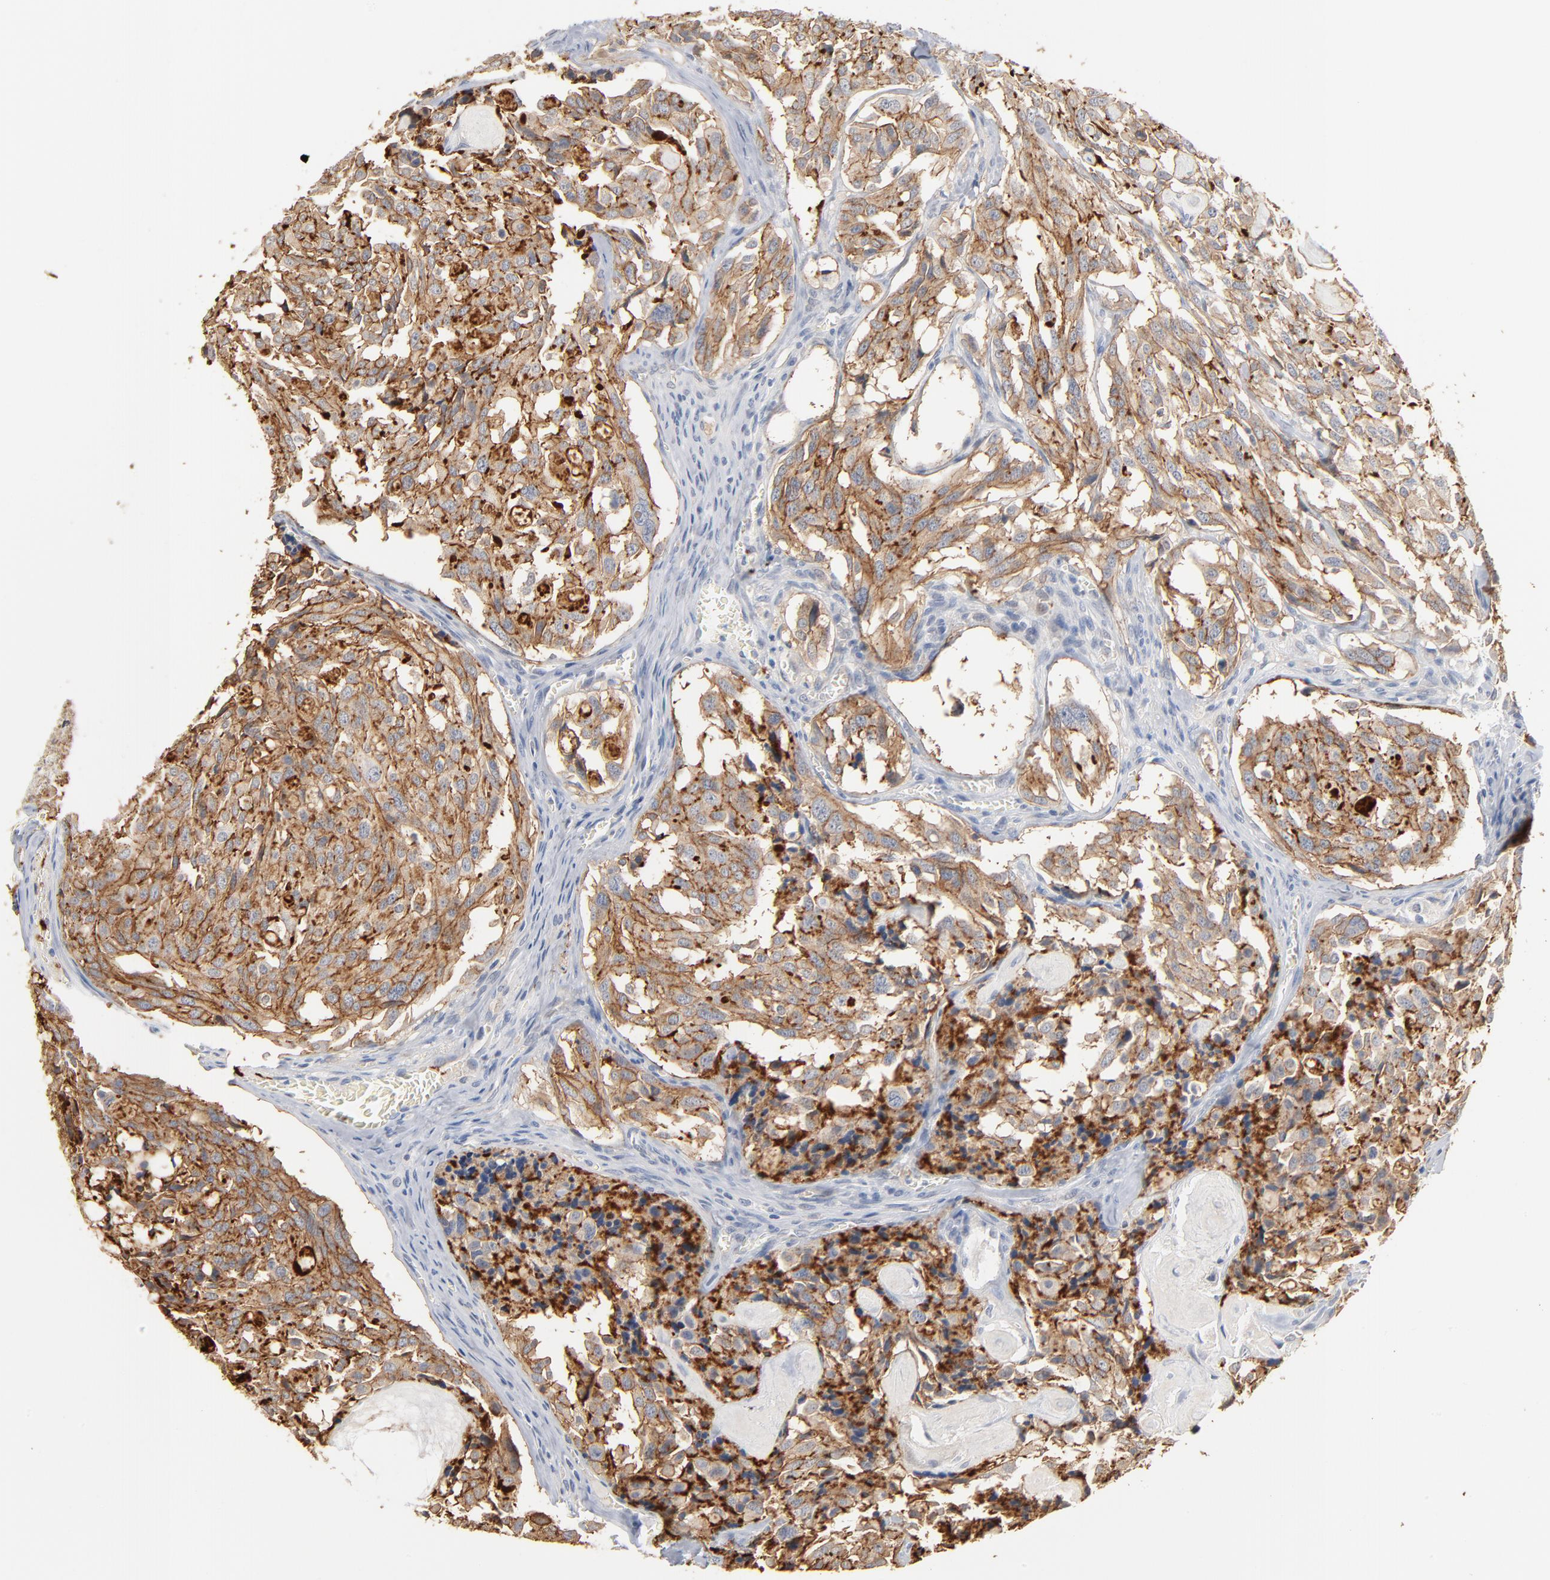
{"staining": {"intensity": "moderate", "quantity": ">75%", "location": "cytoplasmic/membranous"}, "tissue": "thyroid cancer", "cell_type": "Tumor cells", "image_type": "cancer", "snomed": [{"axis": "morphology", "description": "Carcinoma, NOS"}, {"axis": "morphology", "description": "Carcinoid, malignant, NOS"}, {"axis": "topography", "description": "Thyroid gland"}], "caption": "Immunohistochemical staining of thyroid carcinoid (malignant) displays medium levels of moderate cytoplasmic/membranous expression in about >75% of tumor cells.", "gene": "EPCAM", "patient": {"sex": "male", "age": 33}}